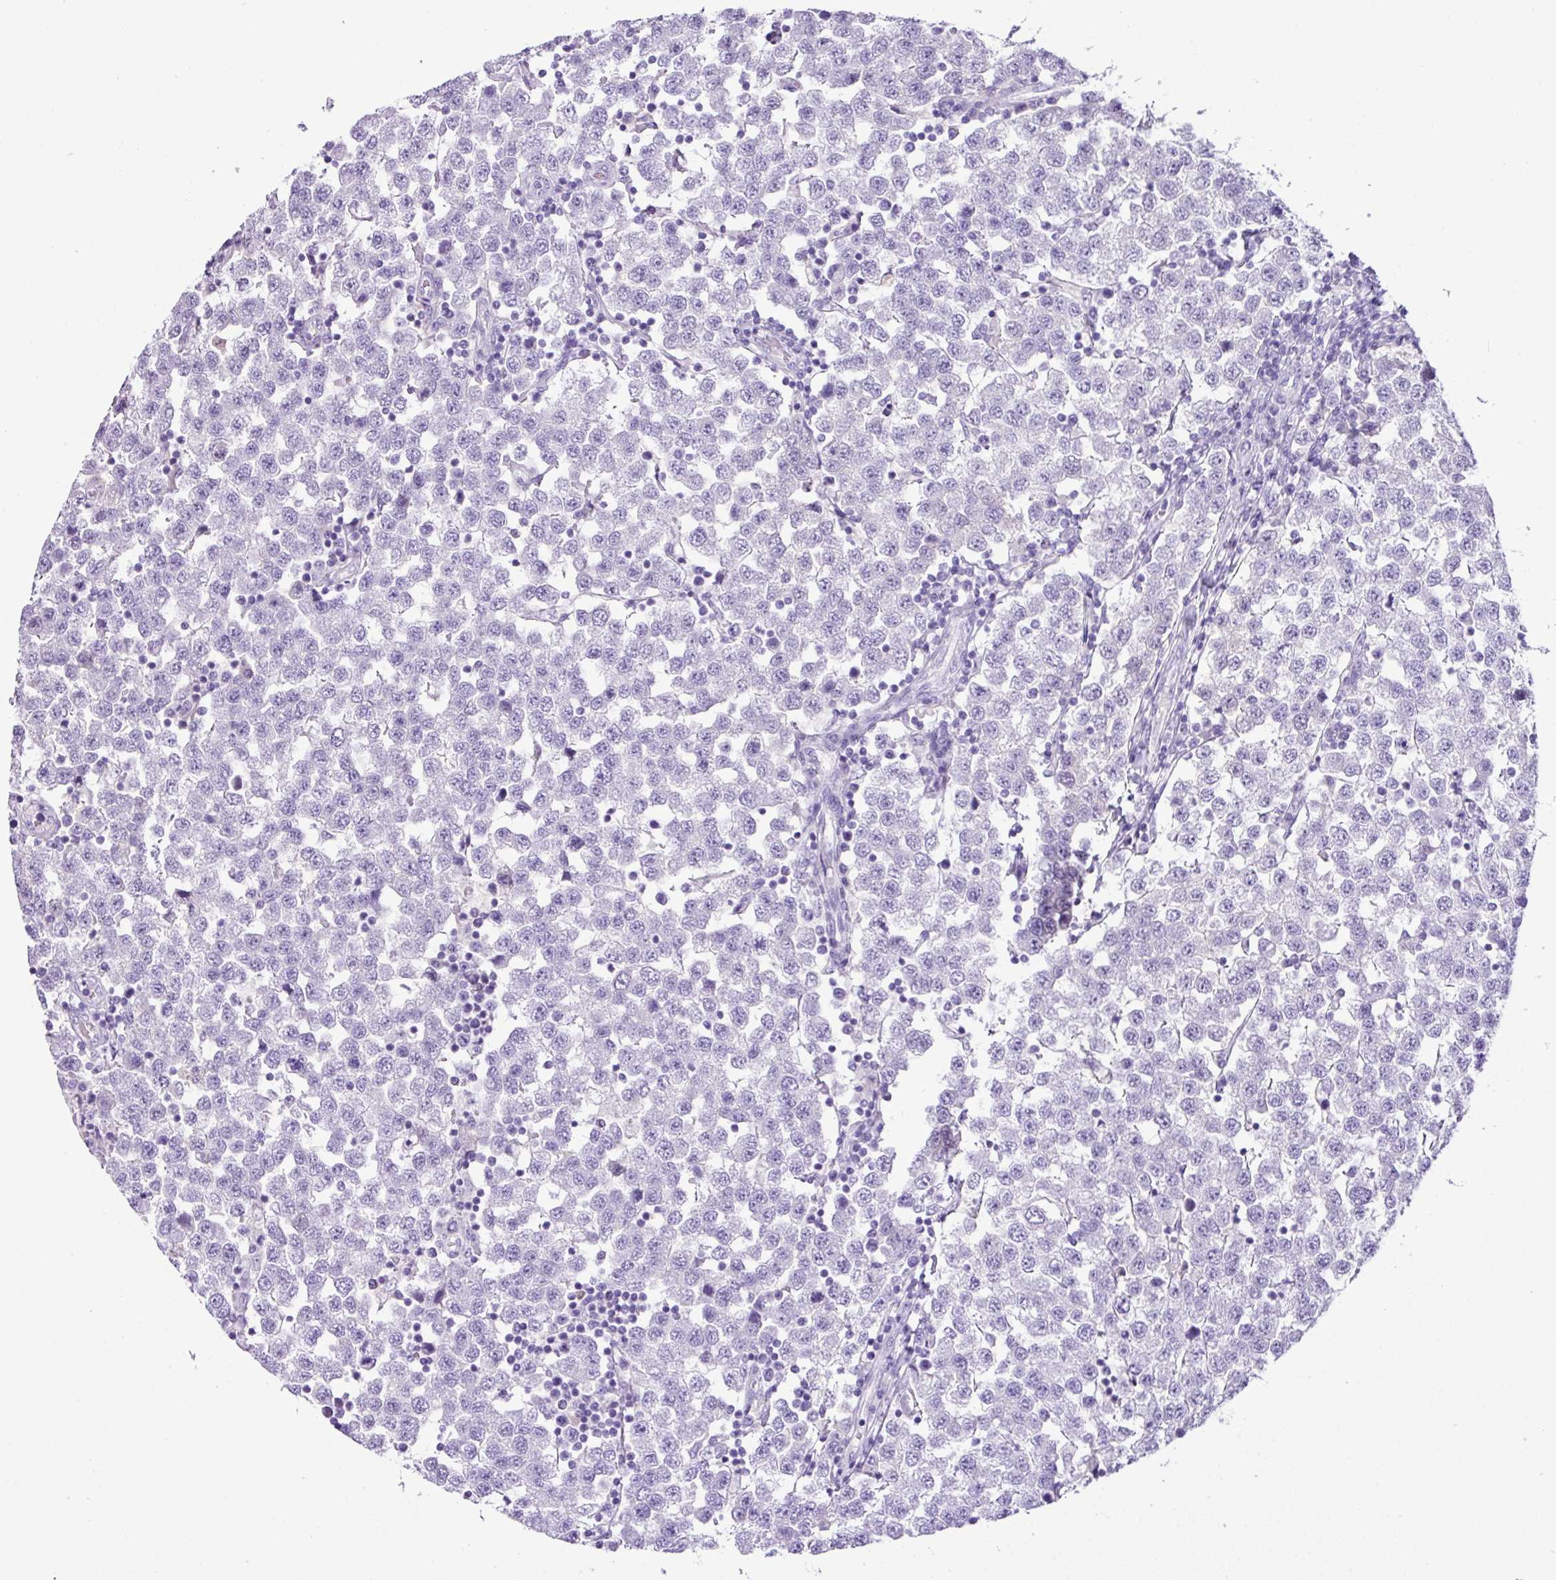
{"staining": {"intensity": "negative", "quantity": "none", "location": "none"}, "tissue": "testis cancer", "cell_type": "Tumor cells", "image_type": "cancer", "snomed": [{"axis": "morphology", "description": "Seminoma, NOS"}, {"axis": "topography", "description": "Testis"}], "caption": "A photomicrograph of testis cancer (seminoma) stained for a protein displays no brown staining in tumor cells.", "gene": "HTR3E", "patient": {"sex": "male", "age": 34}}